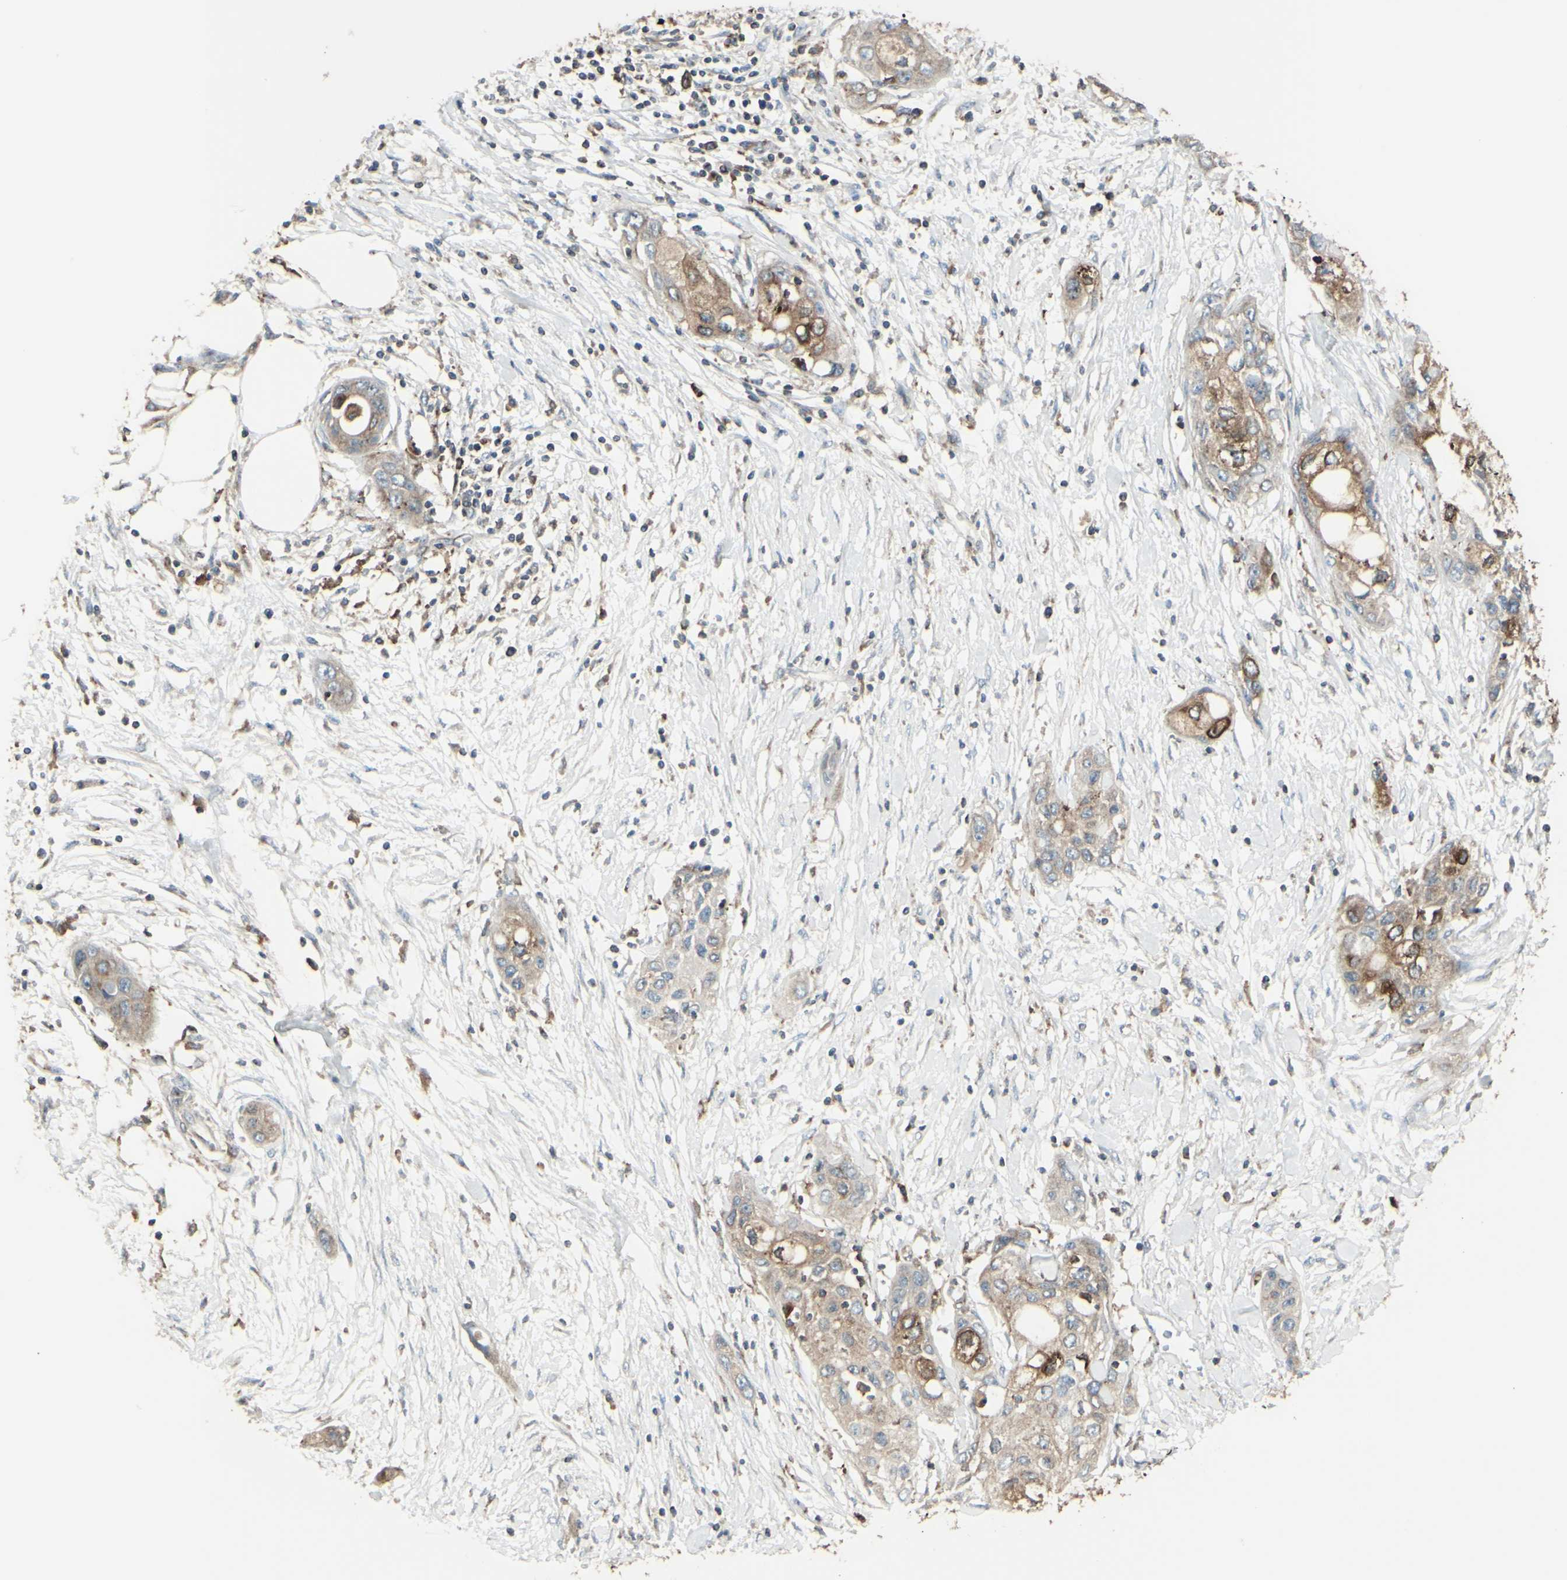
{"staining": {"intensity": "moderate", "quantity": ">75%", "location": "cytoplasmic/membranous"}, "tissue": "pancreatic cancer", "cell_type": "Tumor cells", "image_type": "cancer", "snomed": [{"axis": "morphology", "description": "Adenocarcinoma, NOS"}, {"axis": "topography", "description": "Pancreas"}], "caption": "Immunohistochemistry histopathology image of human pancreatic cancer stained for a protein (brown), which displays medium levels of moderate cytoplasmic/membranous staining in approximately >75% of tumor cells.", "gene": "NAPA", "patient": {"sex": "female", "age": 70}}